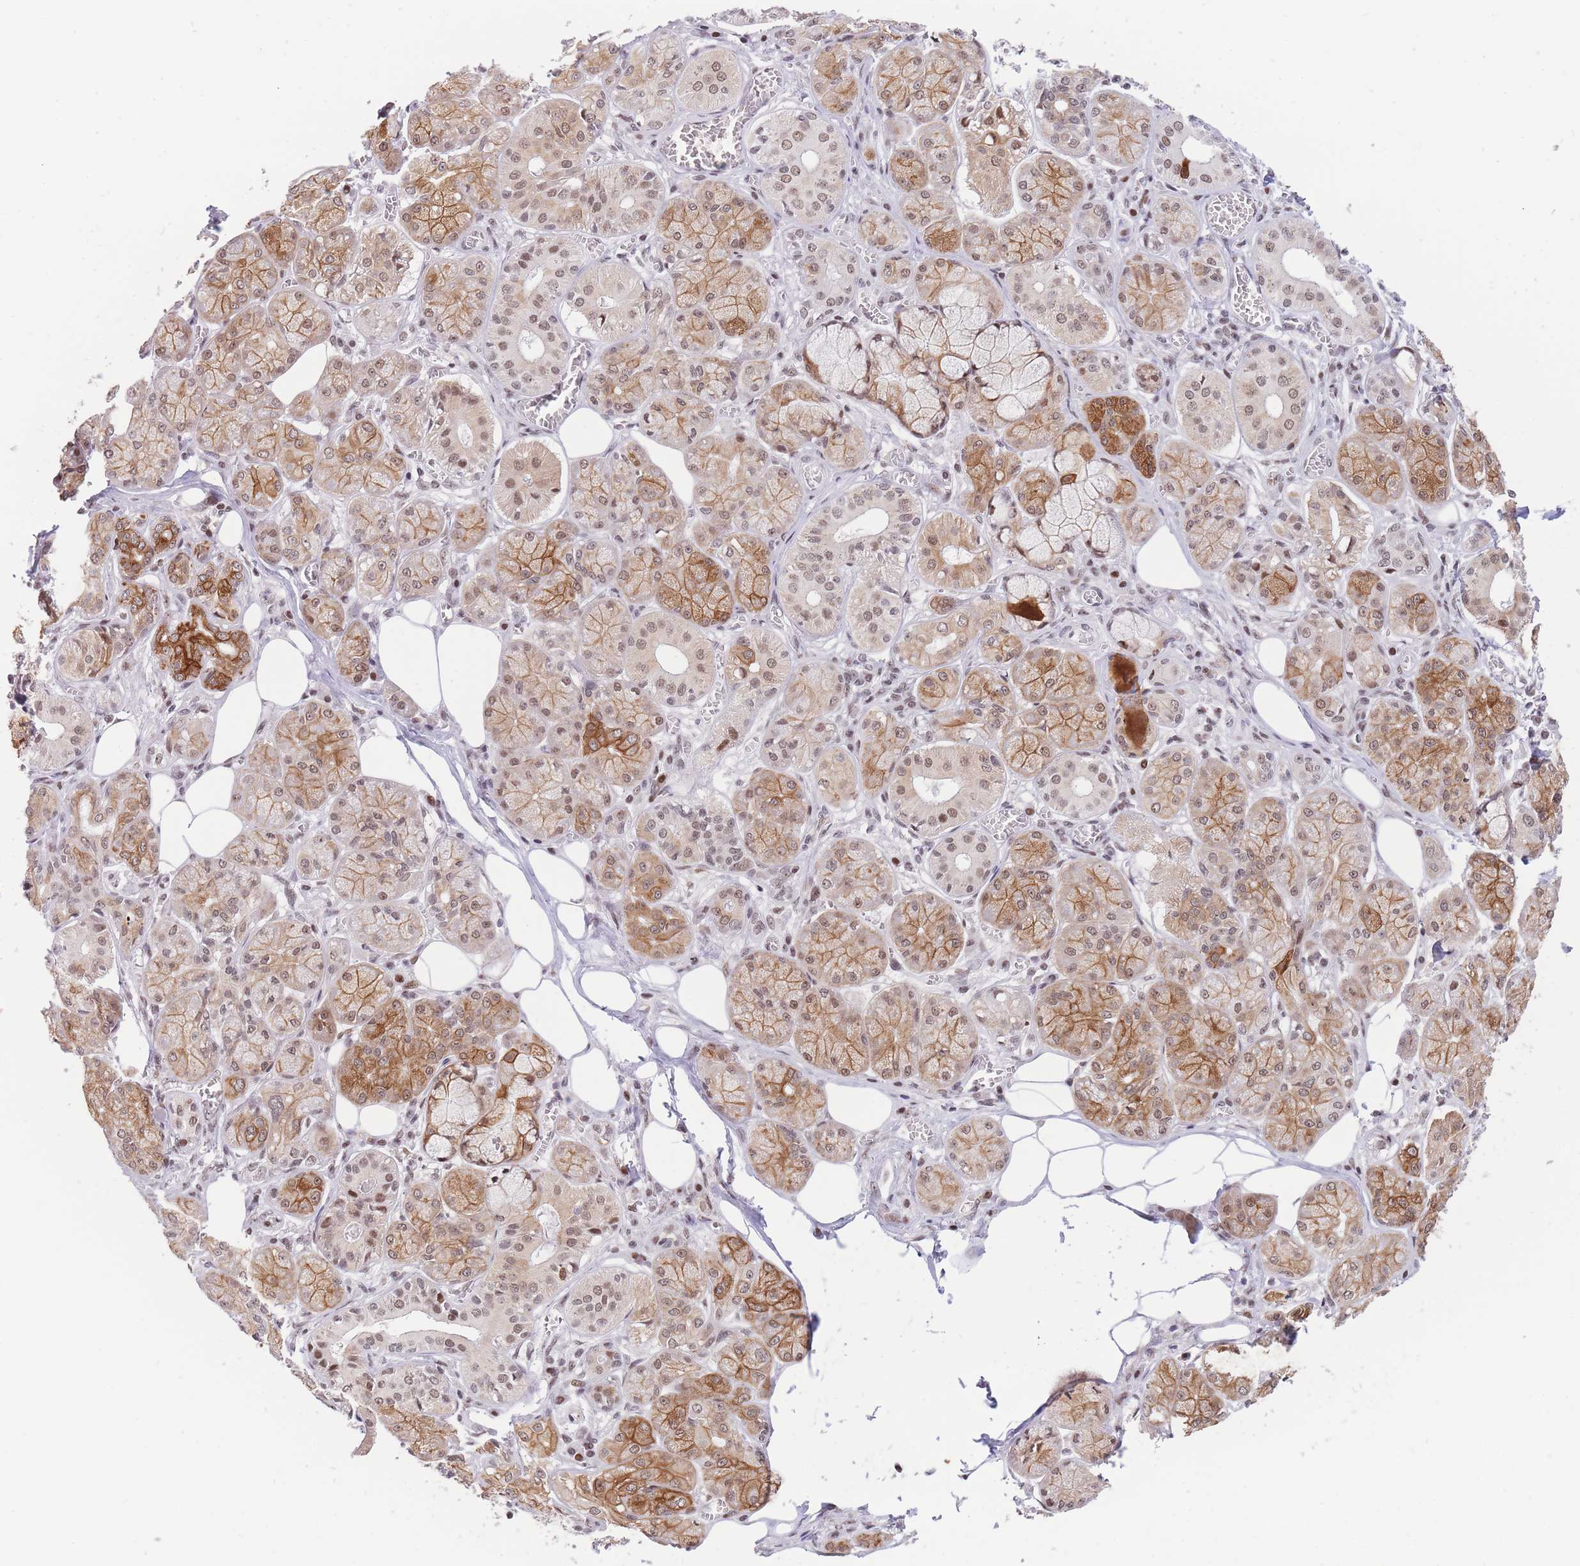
{"staining": {"intensity": "strong", "quantity": "25%-75%", "location": "cytoplasmic/membranous,nuclear"}, "tissue": "salivary gland", "cell_type": "Glandular cells", "image_type": "normal", "snomed": [{"axis": "morphology", "description": "Normal tissue, NOS"}, {"axis": "topography", "description": "Salivary gland"}], "caption": "Immunohistochemistry (IHC) image of normal salivary gland stained for a protein (brown), which exhibits high levels of strong cytoplasmic/membranous,nuclear staining in about 25%-75% of glandular cells.", "gene": "TARBP2", "patient": {"sex": "male", "age": 74}}